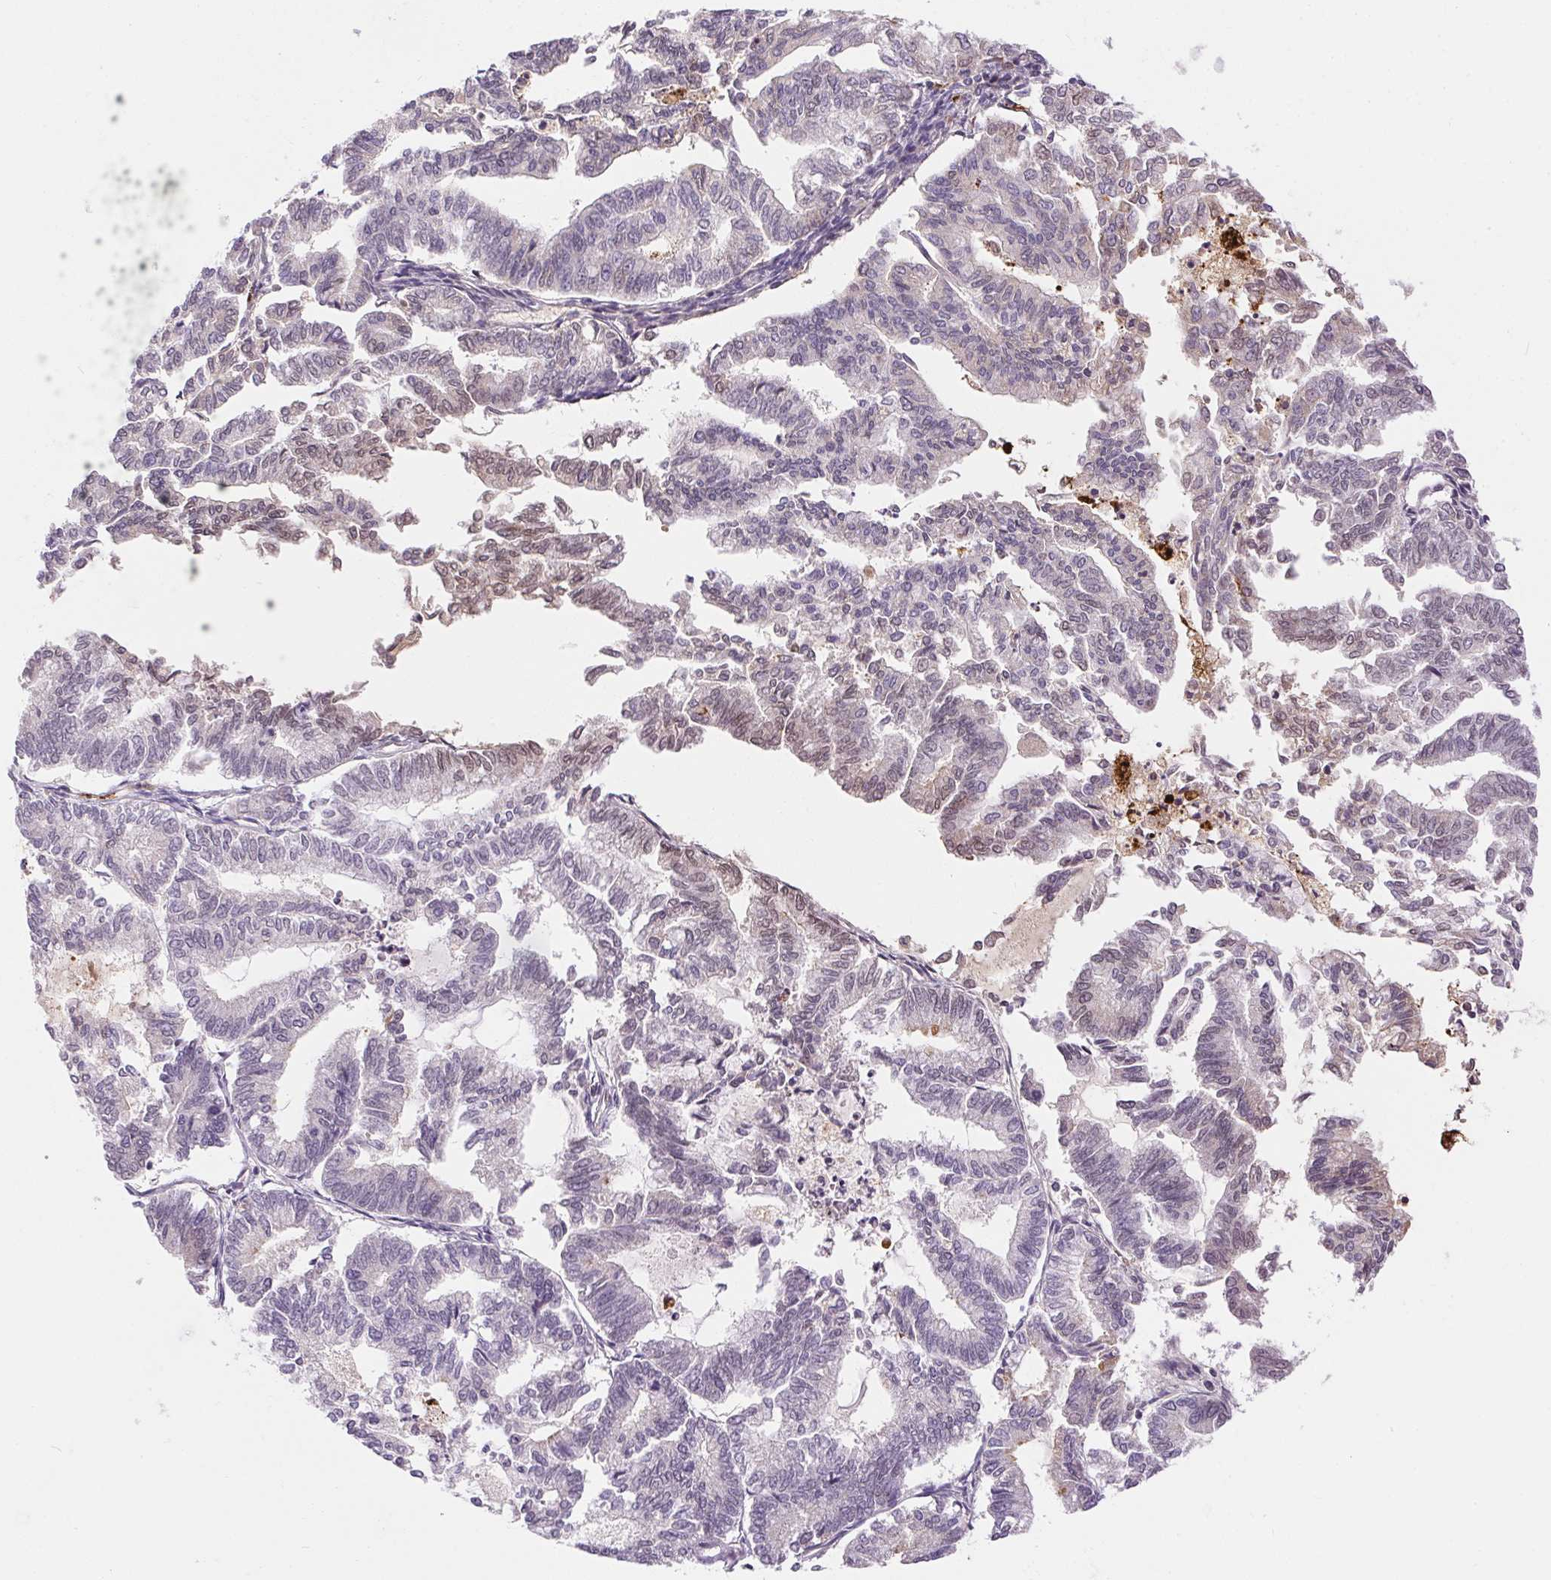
{"staining": {"intensity": "weak", "quantity": "<25%", "location": "nuclear"}, "tissue": "endometrial cancer", "cell_type": "Tumor cells", "image_type": "cancer", "snomed": [{"axis": "morphology", "description": "Adenocarcinoma, NOS"}, {"axis": "topography", "description": "Endometrium"}], "caption": "Immunohistochemistry photomicrograph of human adenocarcinoma (endometrial) stained for a protein (brown), which demonstrates no positivity in tumor cells. The staining is performed using DAB brown chromogen with nuclei counter-stained in using hematoxylin.", "gene": "ORM1", "patient": {"sex": "female", "age": 79}}